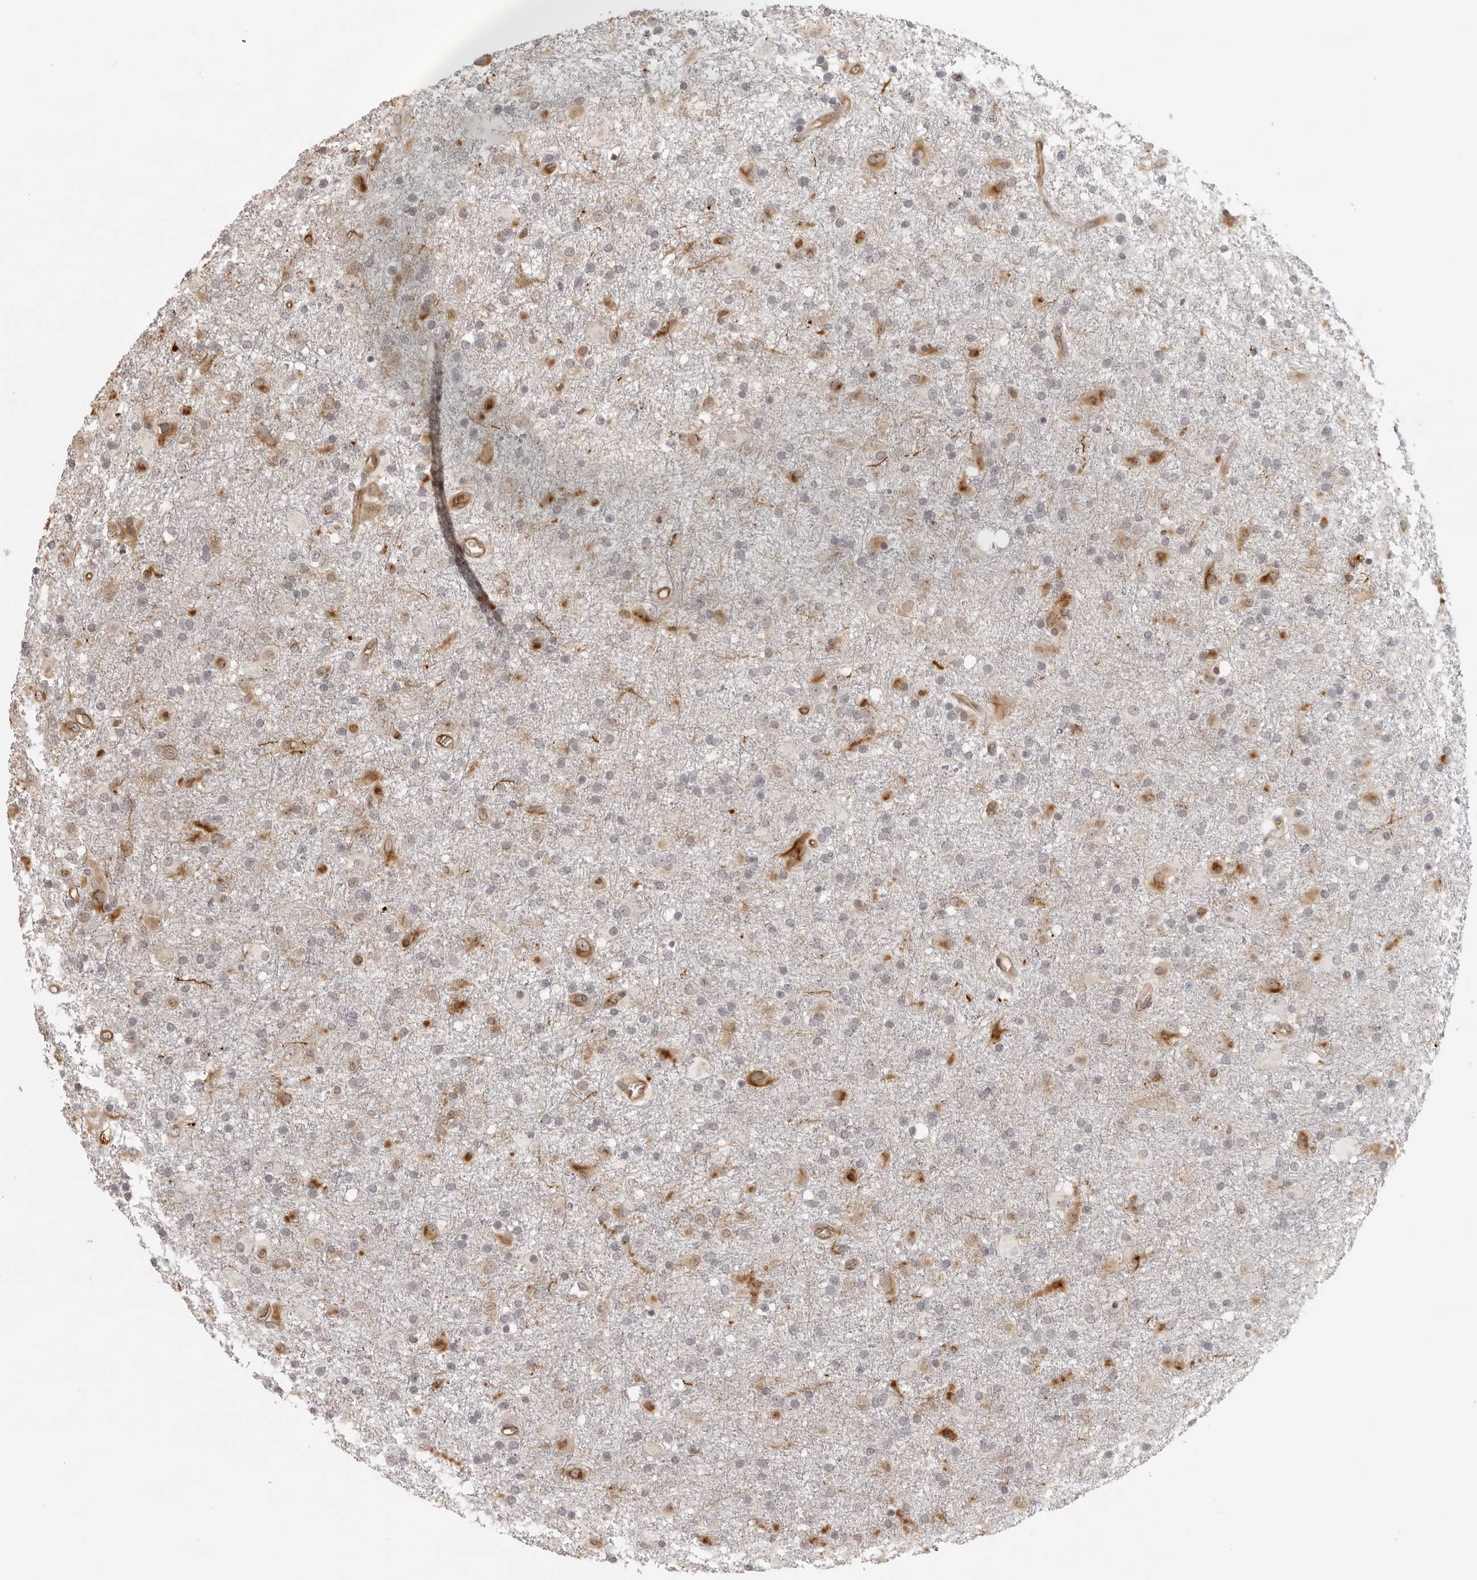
{"staining": {"intensity": "weak", "quantity": "<25%", "location": "cytoplasmic/membranous"}, "tissue": "glioma", "cell_type": "Tumor cells", "image_type": "cancer", "snomed": [{"axis": "morphology", "description": "Glioma, malignant, Low grade"}, {"axis": "topography", "description": "Brain"}], "caption": "Human malignant glioma (low-grade) stained for a protein using immunohistochemistry (IHC) shows no staining in tumor cells.", "gene": "DYNLT5", "patient": {"sex": "male", "age": 65}}